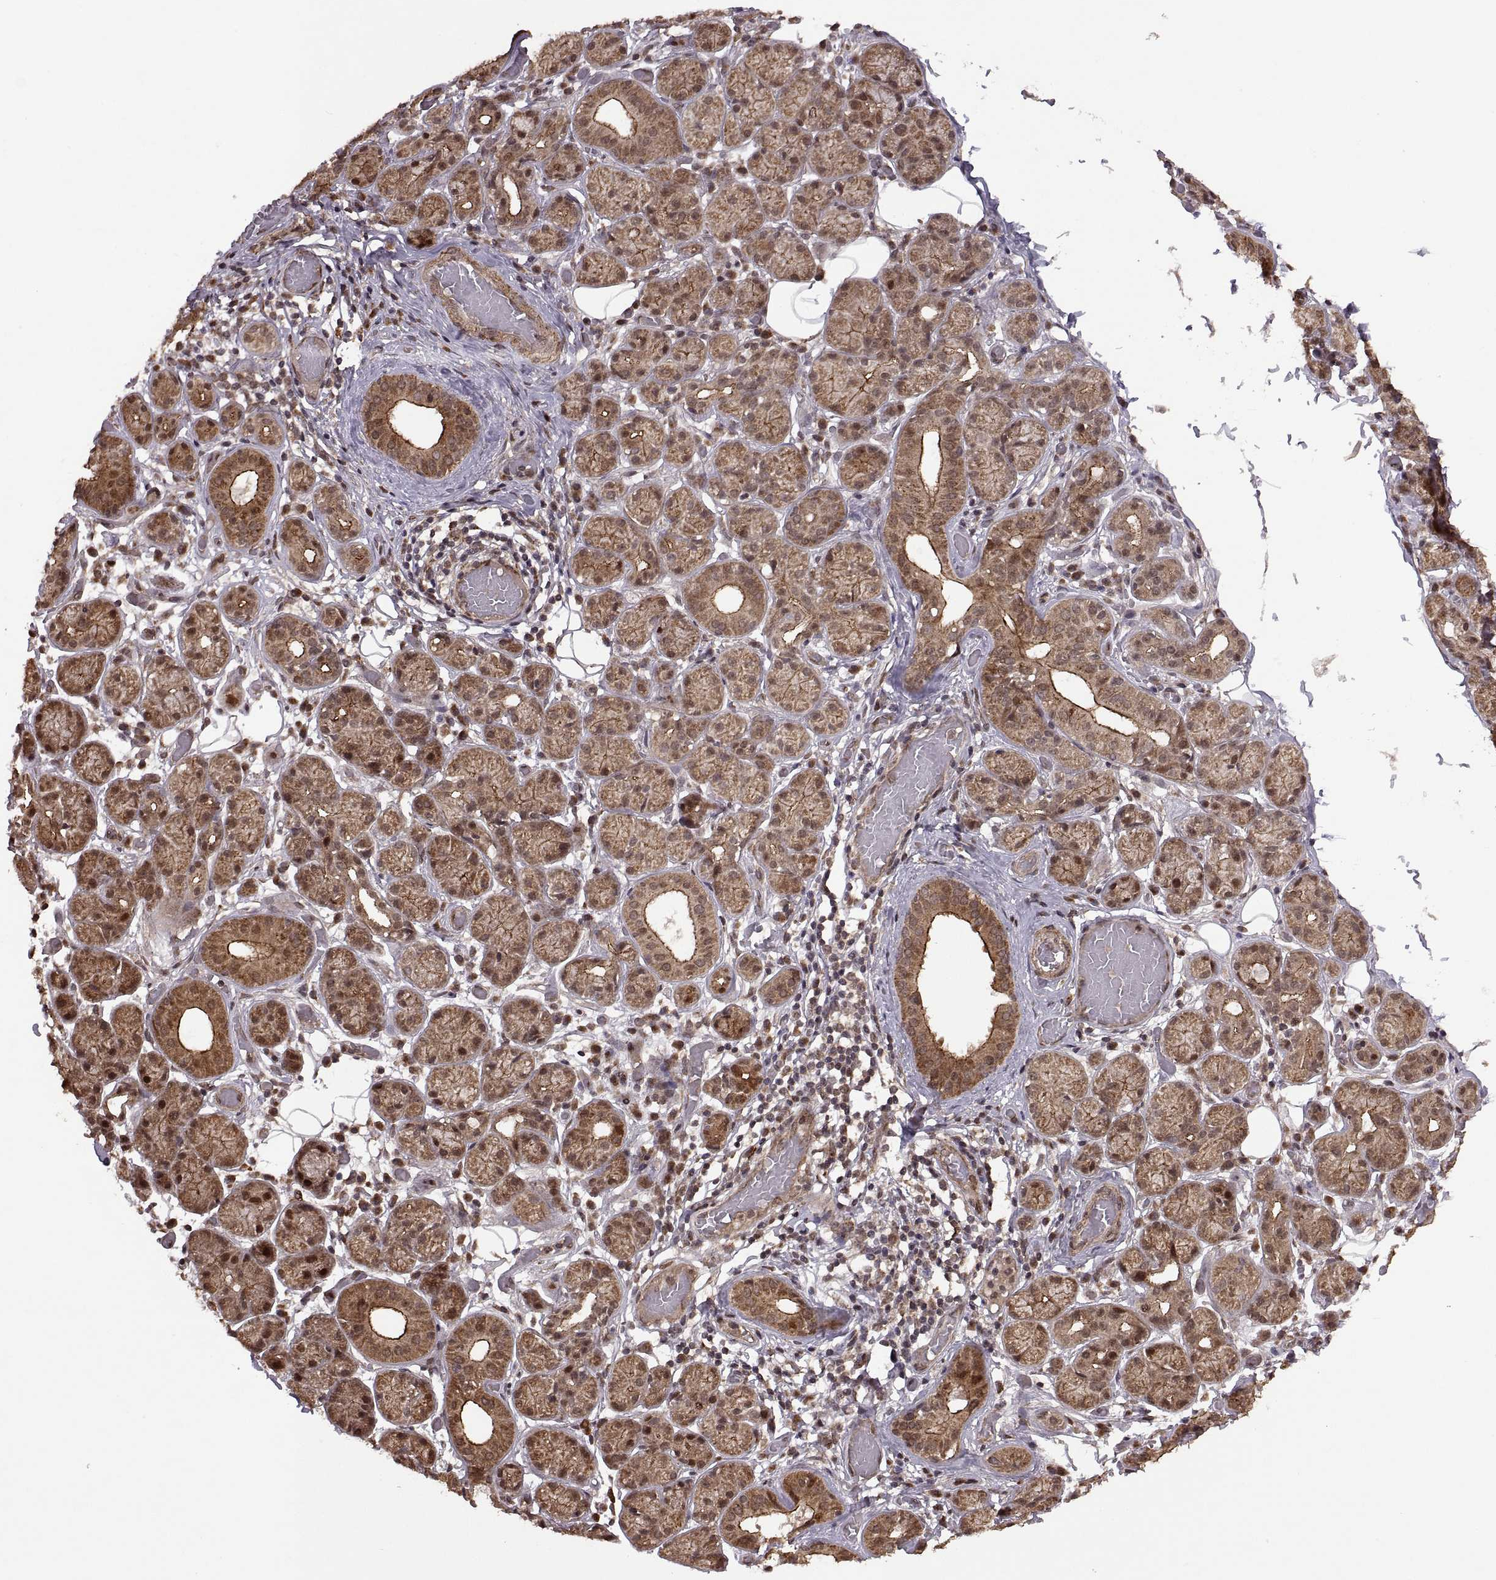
{"staining": {"intensity": "moderate", "quantity": ">75%", "location": "cytoplasmic/membranous"}, "tissue": "salivary gland", "cell_type": "Glandular cells", "image_type": "normal", "snomed": [{"axis": "morphology", "description": "Normal tissue, NOS"}, {"axis": "topography", "description": "Salivary gland"}, {"axis": "topography", "description": "Peripheral nerve tissue"}], "caption": "This image exhibits normal salivary gland stained with immunohistochemistry (IHC) to label a protein in brown. The cytoplasmic/membranous of glandular cells show moderate positivity for the protein. Nuclei are counter-stained blue.", "gene": "PTOV1", "patient": {"sex": "male", "age": 71}}